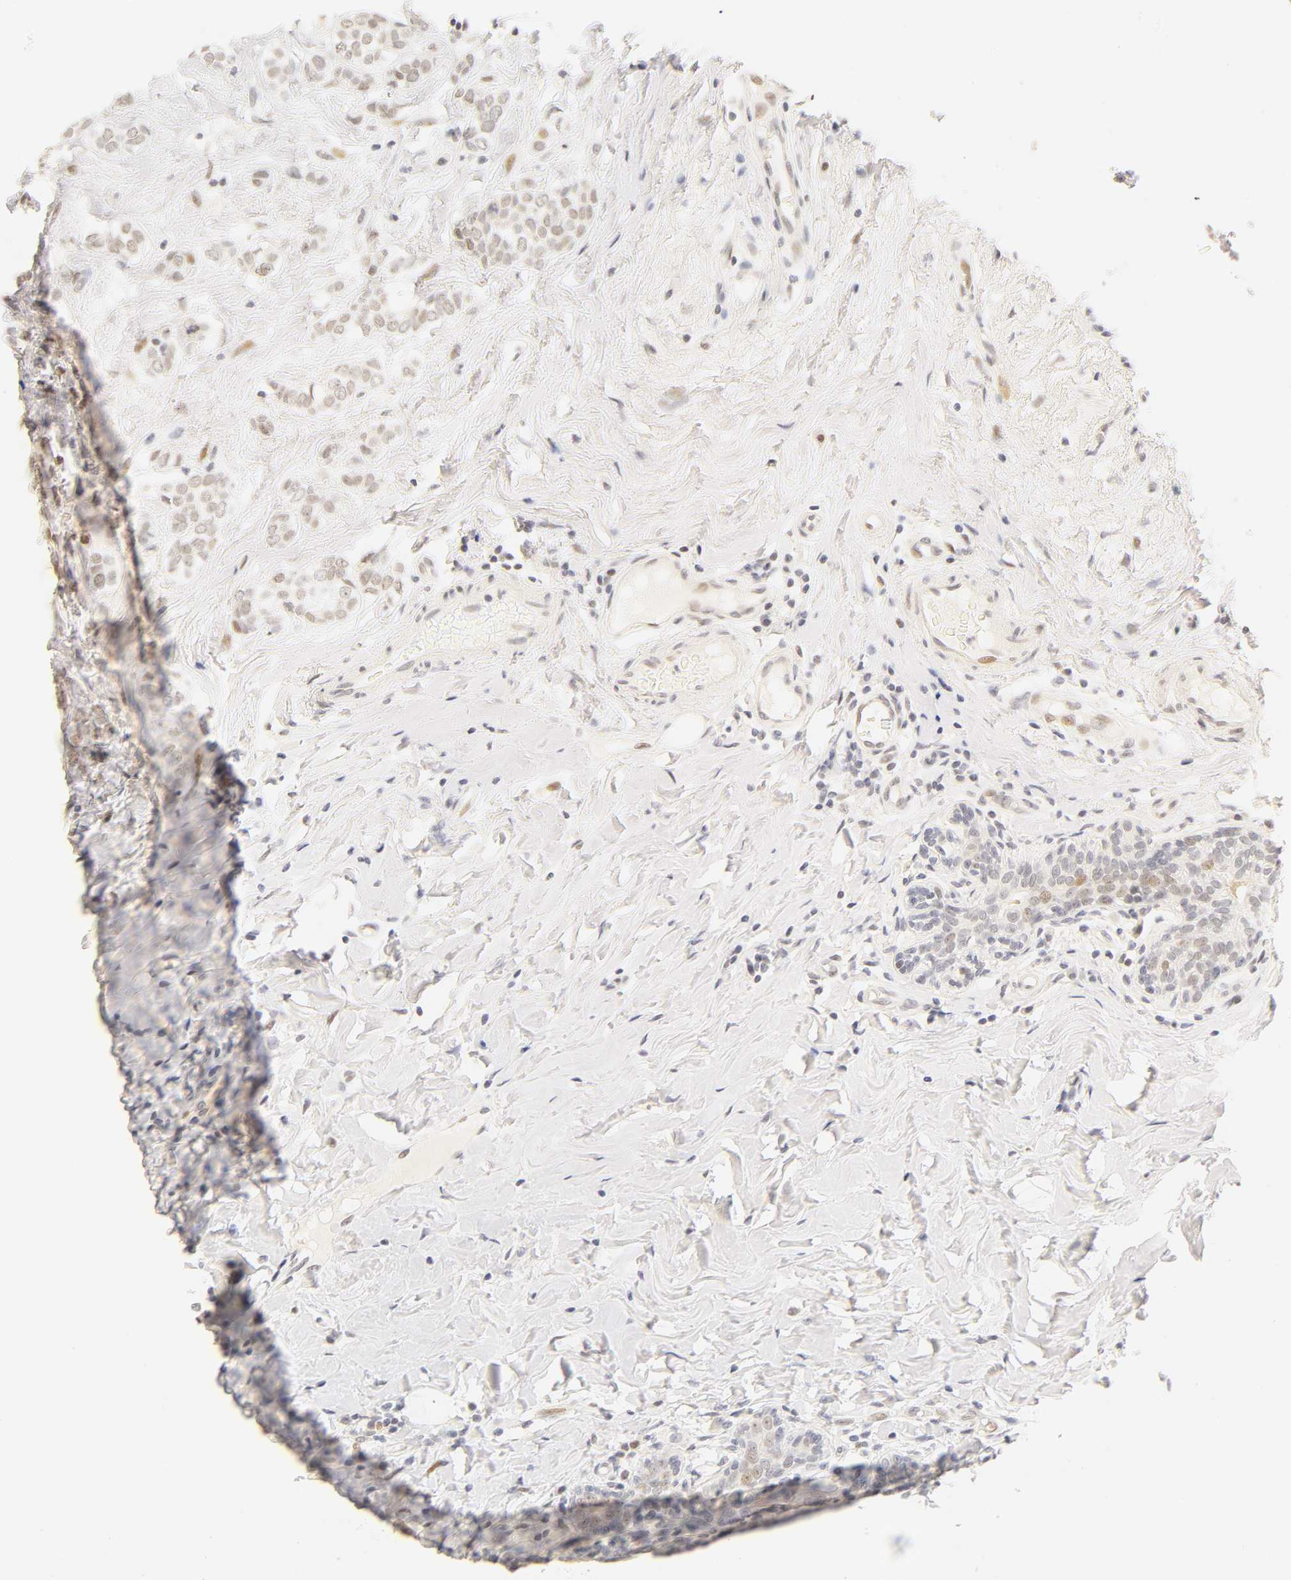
{"staining": {"intensity": "weak", "quantity": "<25%", "location": "nuclear"}, "tissue": "breast cancer", "cell_type": "Tumor cells", "image_type": "cancer", "snomed": [{"axis": "morphology", "description": "Normal tissue, NOS"}, {"axis": "morphology", "description": "Lobular carcinoma"}, {"axis": "topography", "description": "Breast"}], "caption": "This is an immunohistochemistry histopathology image of human breast cancer. There is no expression in tumor cells.", "gene": "MNAT1", "patient": {"sex": "female", "age": 47}}